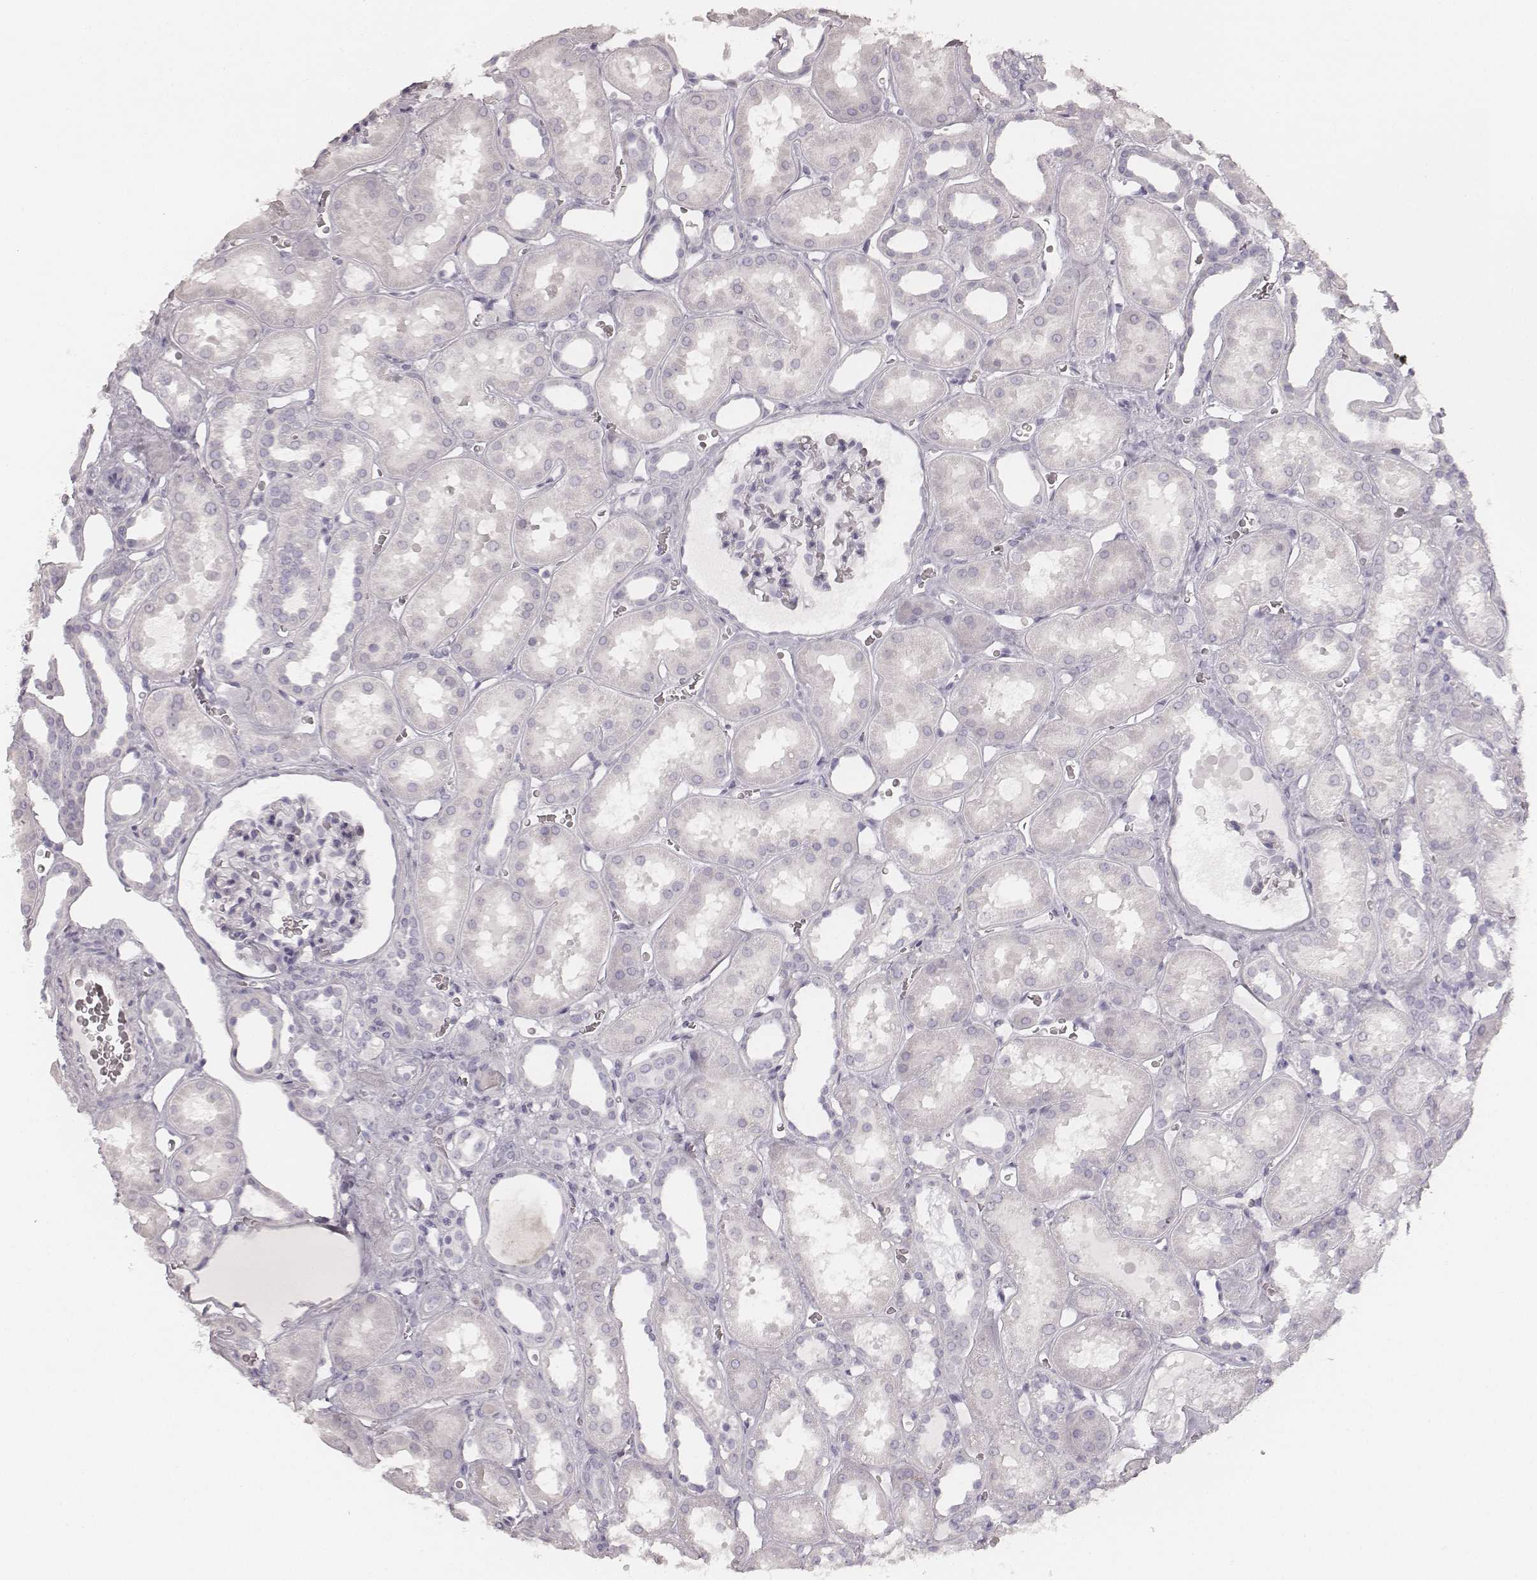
{"staining": {"intensity": "negative", "quantity": "none", "location": "none"}, "tissue": "kidney", "cell_type": "Cells in glomeruli", "image_type": "normal", "snomed": [{"axis": "morphology", "description": "Normal tissue, NOS"}, {"axis": "topography", "description": "Kidney"}], "caption": "This is an IHC micrograph of normal human kidney. There is no expression in cells in glomeruli.", "gene": "KRT72", "patient": {"sex": "female", "age": 41}}